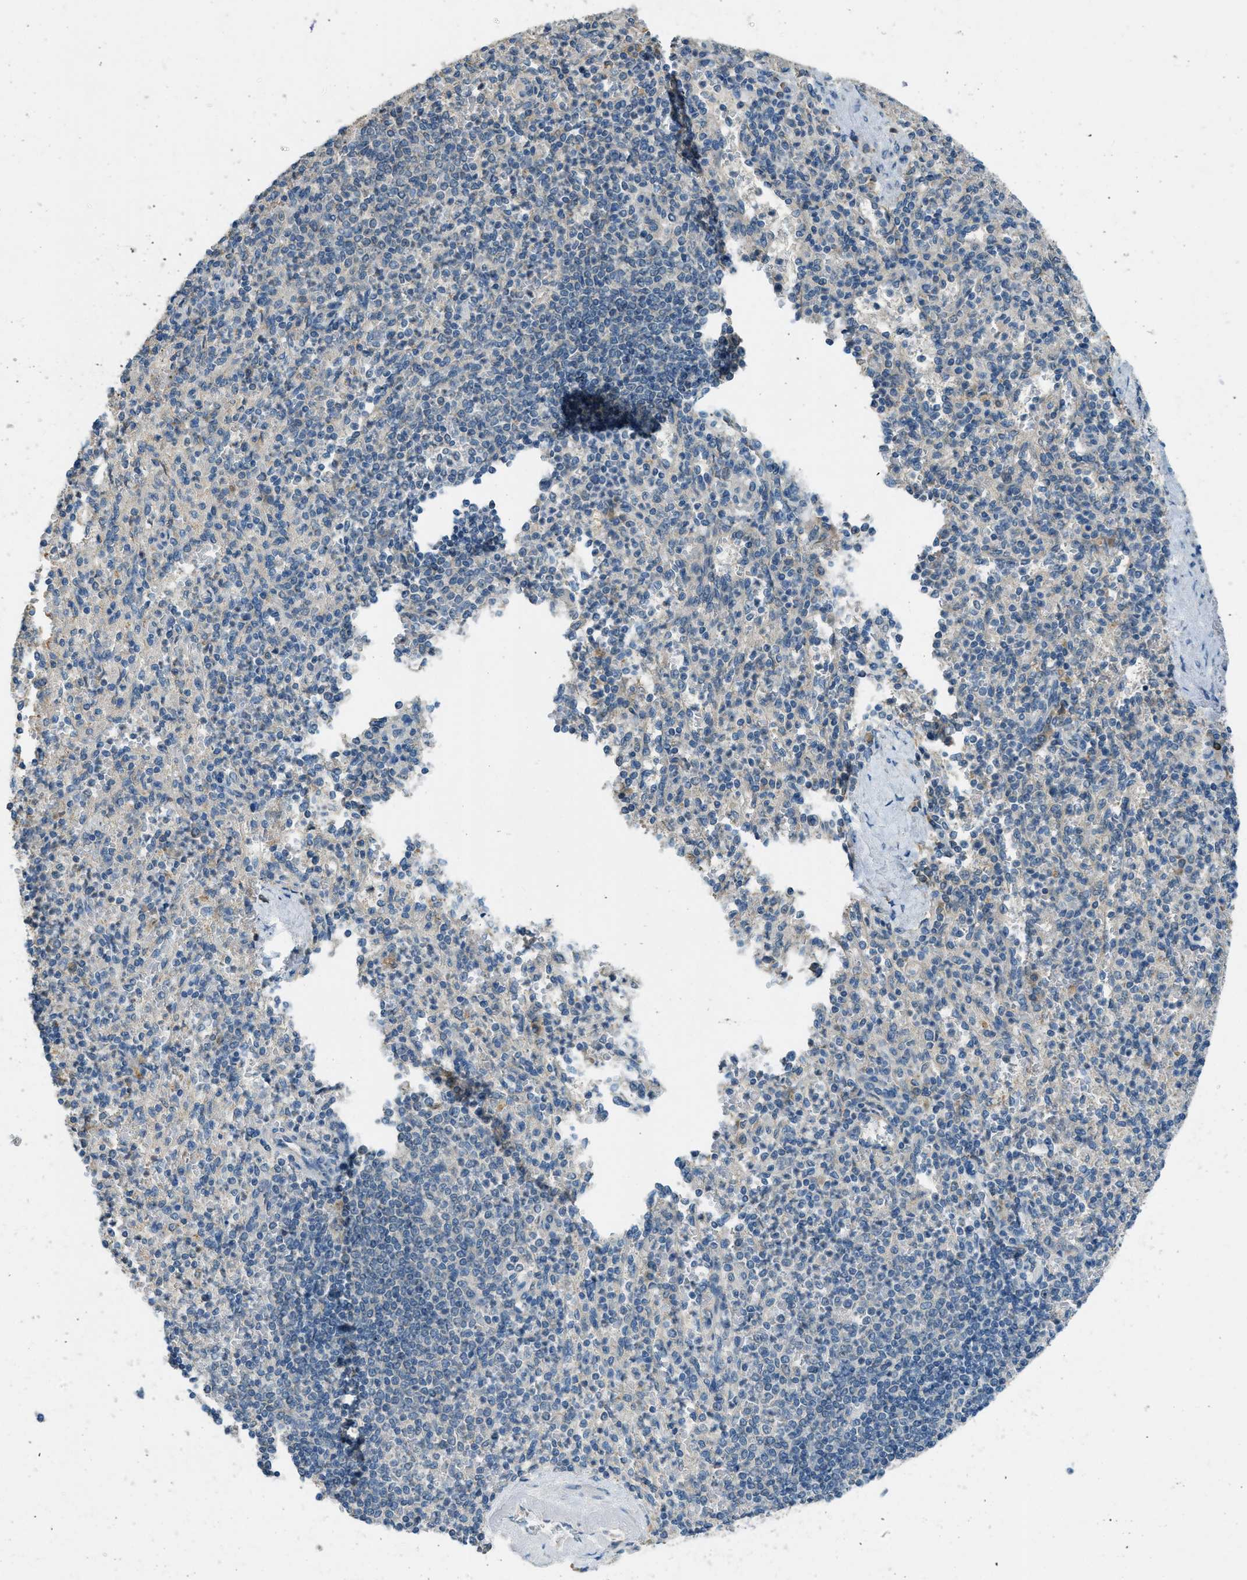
{"staining": {"intensity": "negative", "quantity": "none", "location": "none"}, "tissue": "spleen", "cell_type": "Cells in red pulp", "image_type": "normal", "snomed": [{"axis": "morphology", "description": "Normal tissue, NOS"}, {"axis": "topography", "description": "Spleen"}], "caption": "This histopathology image is of unremarkable spleen stained with IHC to label a protein in brown with the nuclei are counter-stained blue. There is no expression in cells in red pulp.", "gene": "MIS18A", "patient": {"sex": "female", "age": 74}}